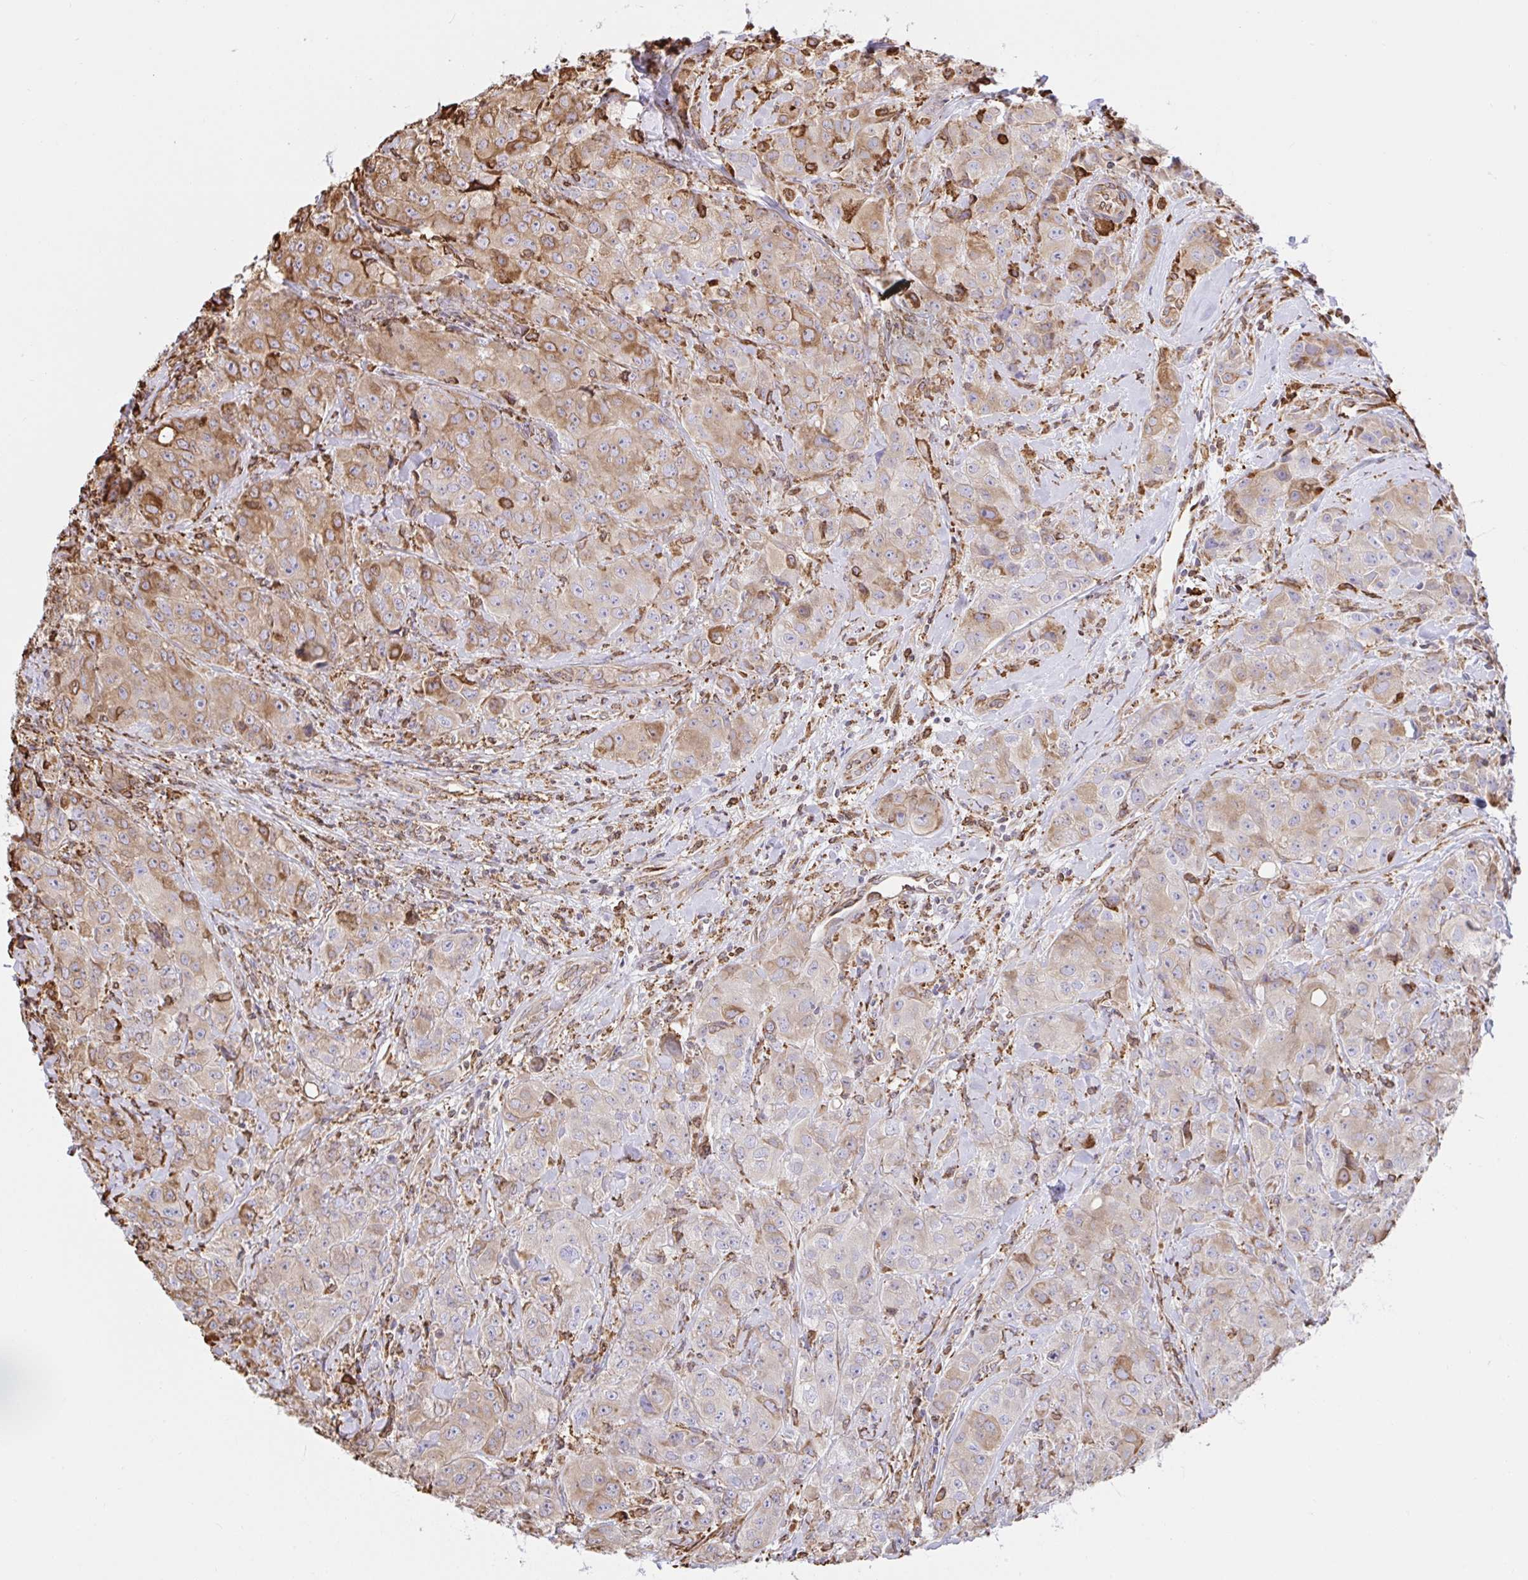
{"staining": {"intensity": "weak", "quantity": "25%-75%", "location": "cytoplasmic/membranous"}, "tissue": "breast cancer", "cell_type": "Tumor cells", "image_type": "cancer", "snomed": [{"axis": "morphology", "description": "Normal tissue, NOS"}, {"axis": "morphology", "description": "Duct carcinoma"}, {"axis": "topography", "description": "Breast"}], "caption": "This histopathology image reveals infiltrating ductal carcinoma (breast) stained with IHC to label a protein in brown. The cytoplasmic/membranous of tumor cells show weak positivity for the protein. Nuclei are counter-stained blue.", "gene": "CLGN", "patient": {"sex": "female", "age": 43}}